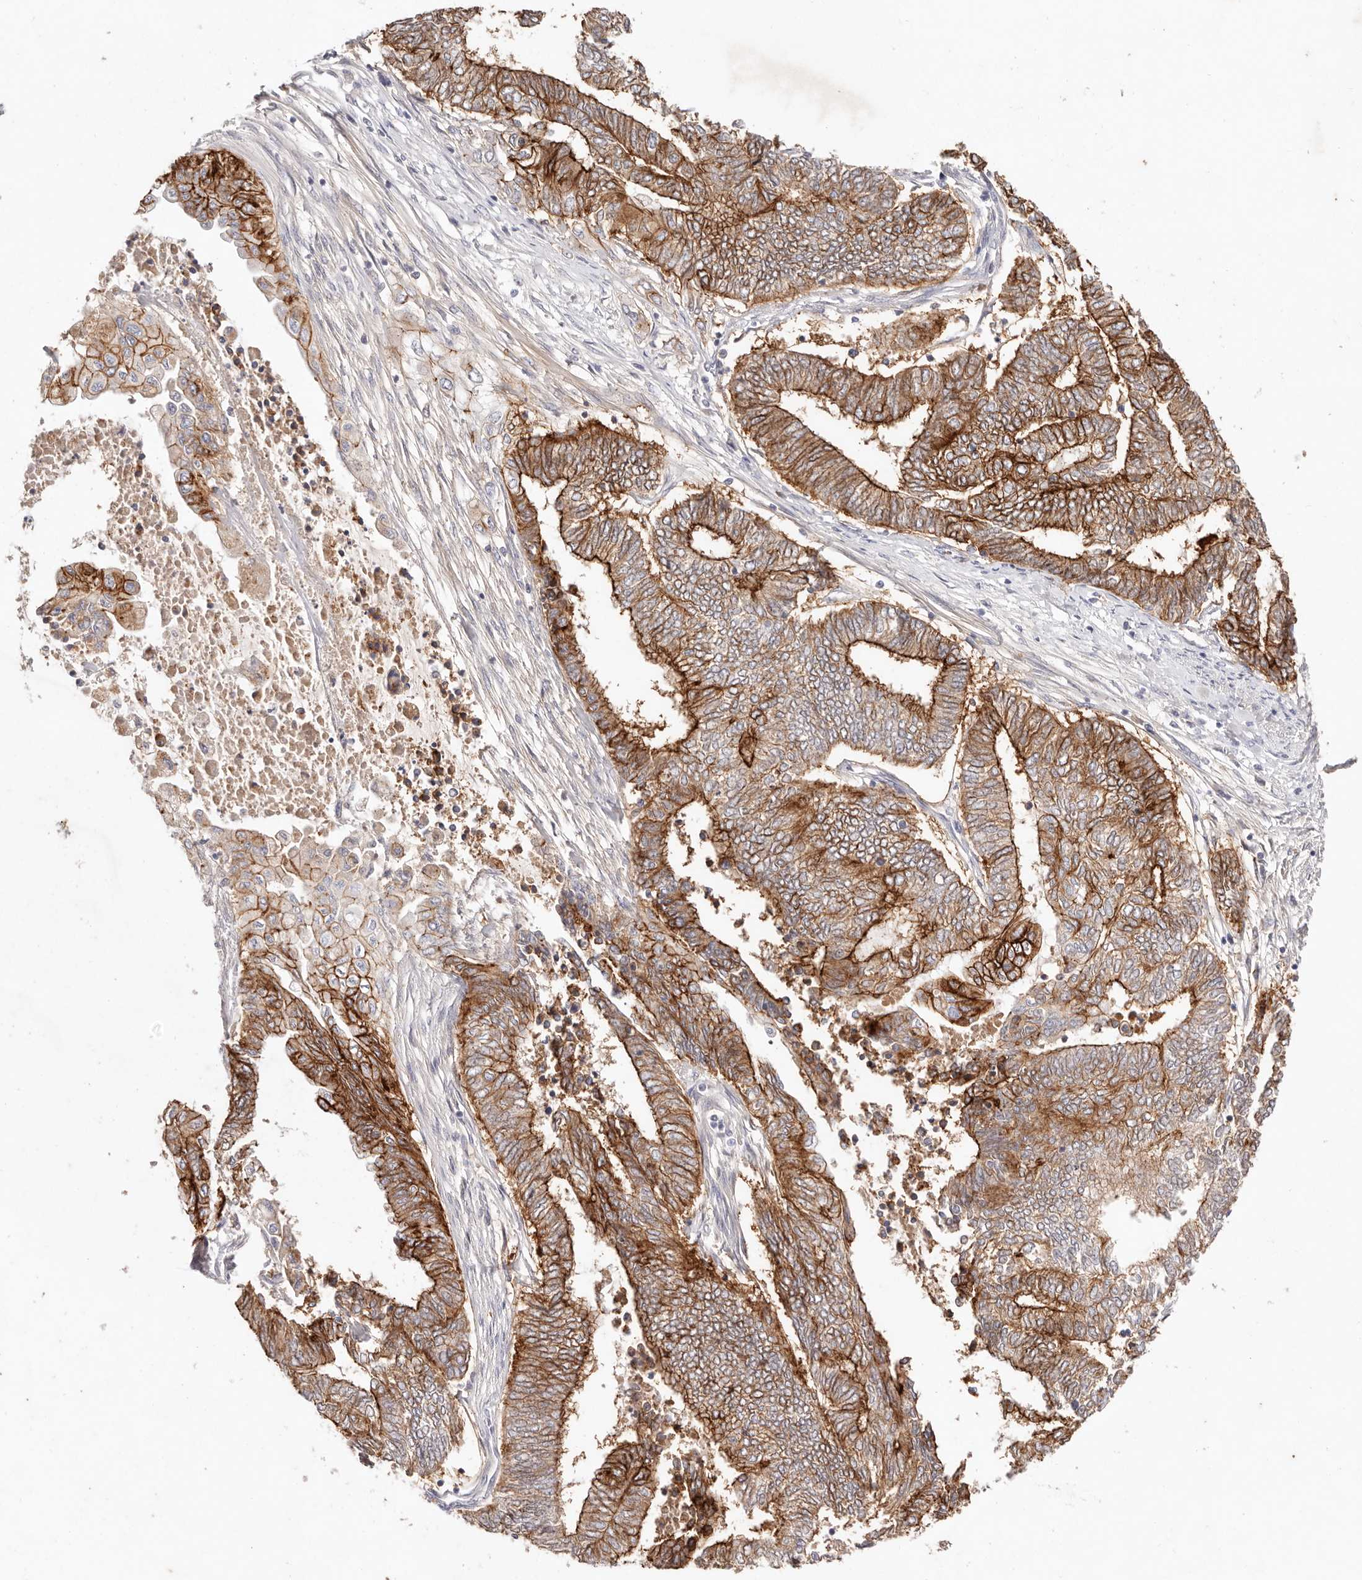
{"staining": {"intensity": "strong", "quantity": "25%-75%", "location": "cytoplasmic/membranous"}, "tissue": "endometrial cancer", "cell_type": "Tumor cells", "image_type": "cancer", "snomed": [{"axis": "morphology", "description": "Adenocarcinoma, NOS"}, {"axis": "topography", "description": "Uterus"}, {"axis": "topography", "description": "Endometrium"}], "caption": "The photomicrograph displays immunohistochemical staining of adenocarcinoma (endometrial). There is strong cytoplasmic/membranous expression is seen in about 25%-75% of tumor cells.", "gene": "CXADR", "patient": {"sex": "female", "age": 70}}